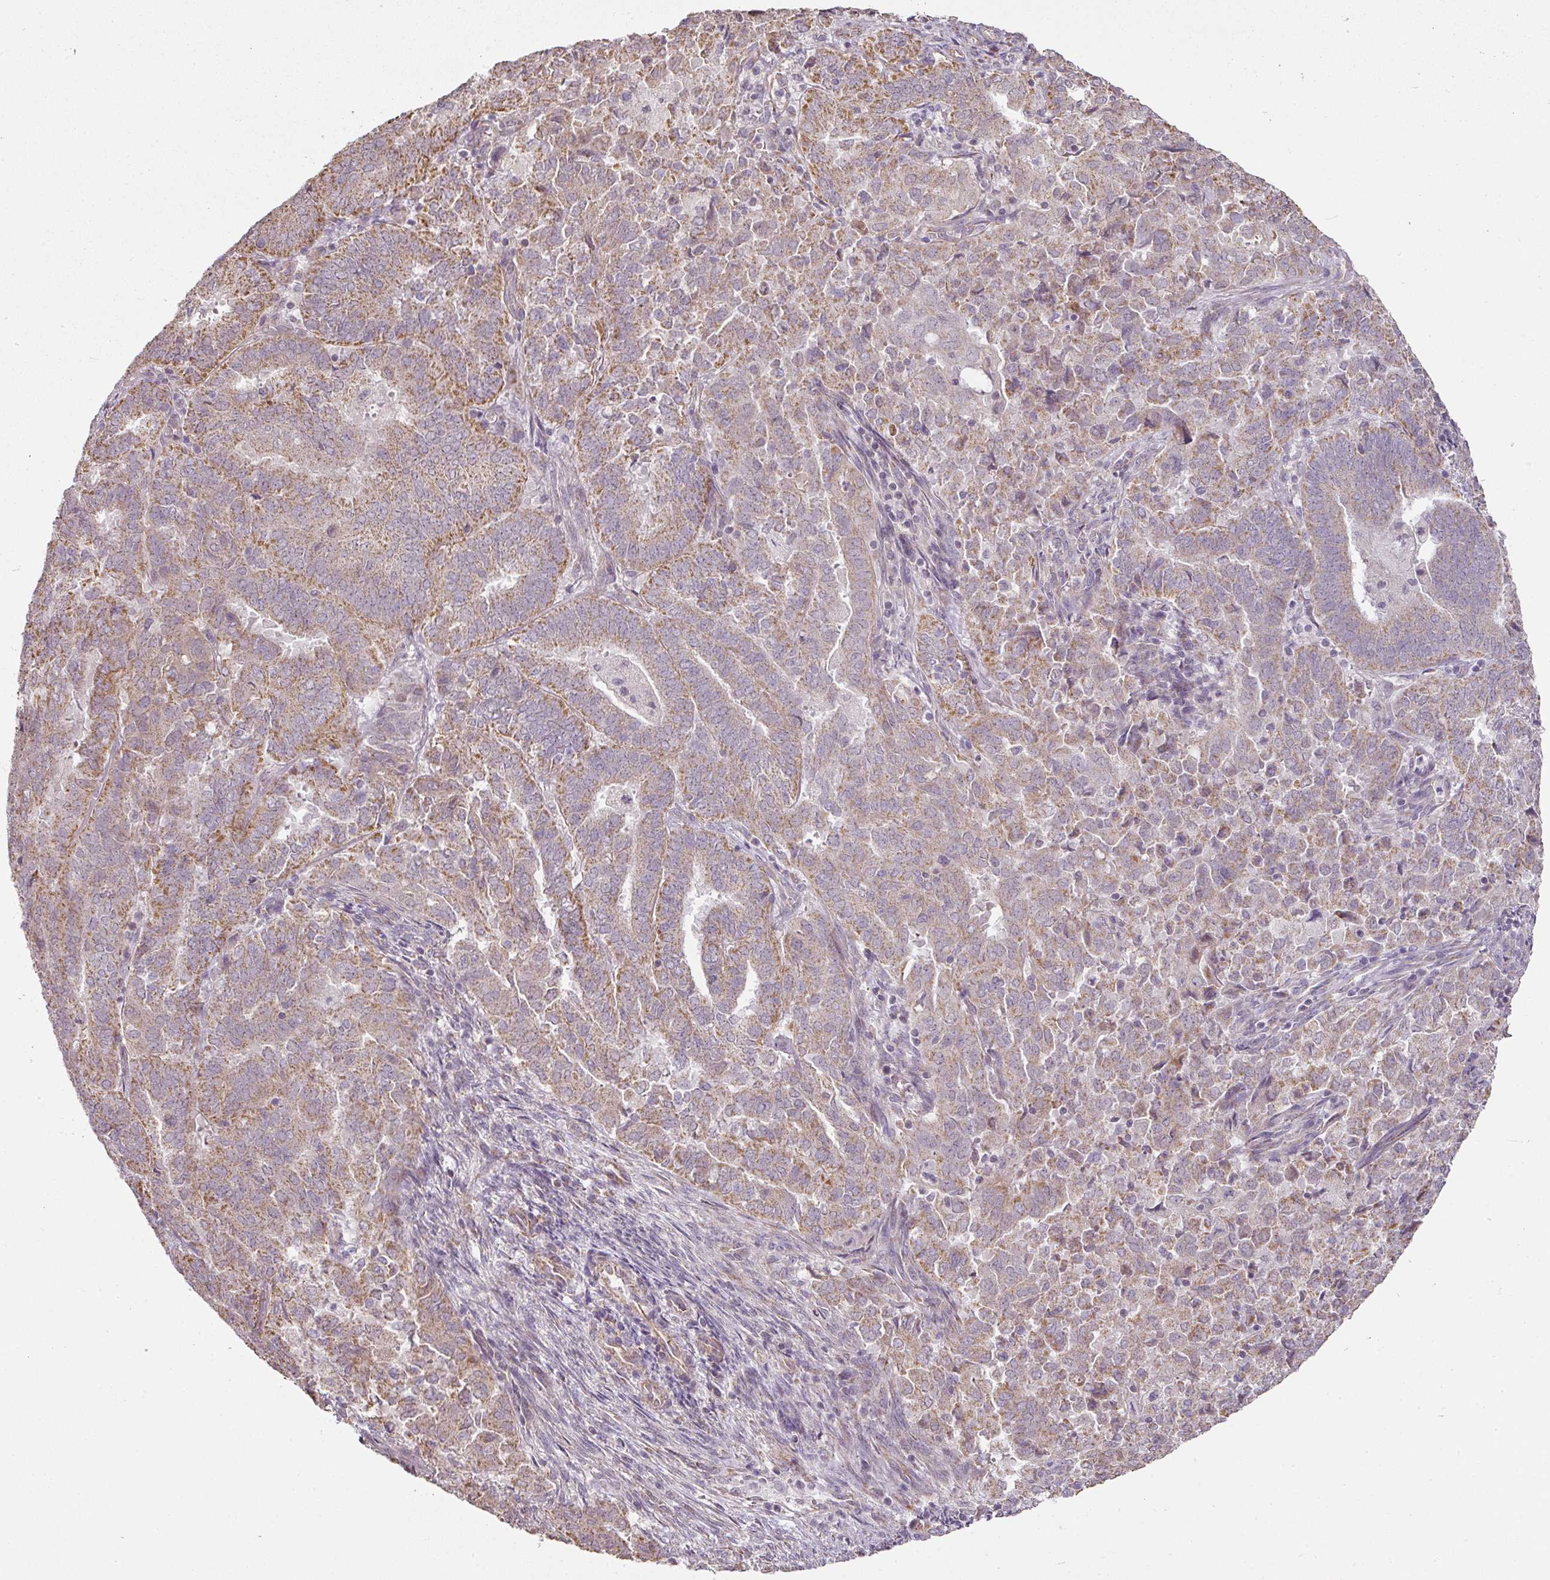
{"staining": {"intensity": "moderate", "quantity": "25%-75%", "location": "cytoplasmic/membranous"}, "tissue": "endometrial cancer", "cell_type": "Tumor cells", "image_type": "cancer", "snomed": [{"axis": "morphology", "description": "Adenocarcinoma, NOS"}, {"axis": "topography", "description": "Endometrium"}], "caption": "Brown immunohistochemical staining in endometrial cancer demonstrates moderate cytoplasmic/membranous positivity in about 25%-75% of tumor cells.", "gene": "MYOM2", "patient": {"sex": "female", "age": 72}}